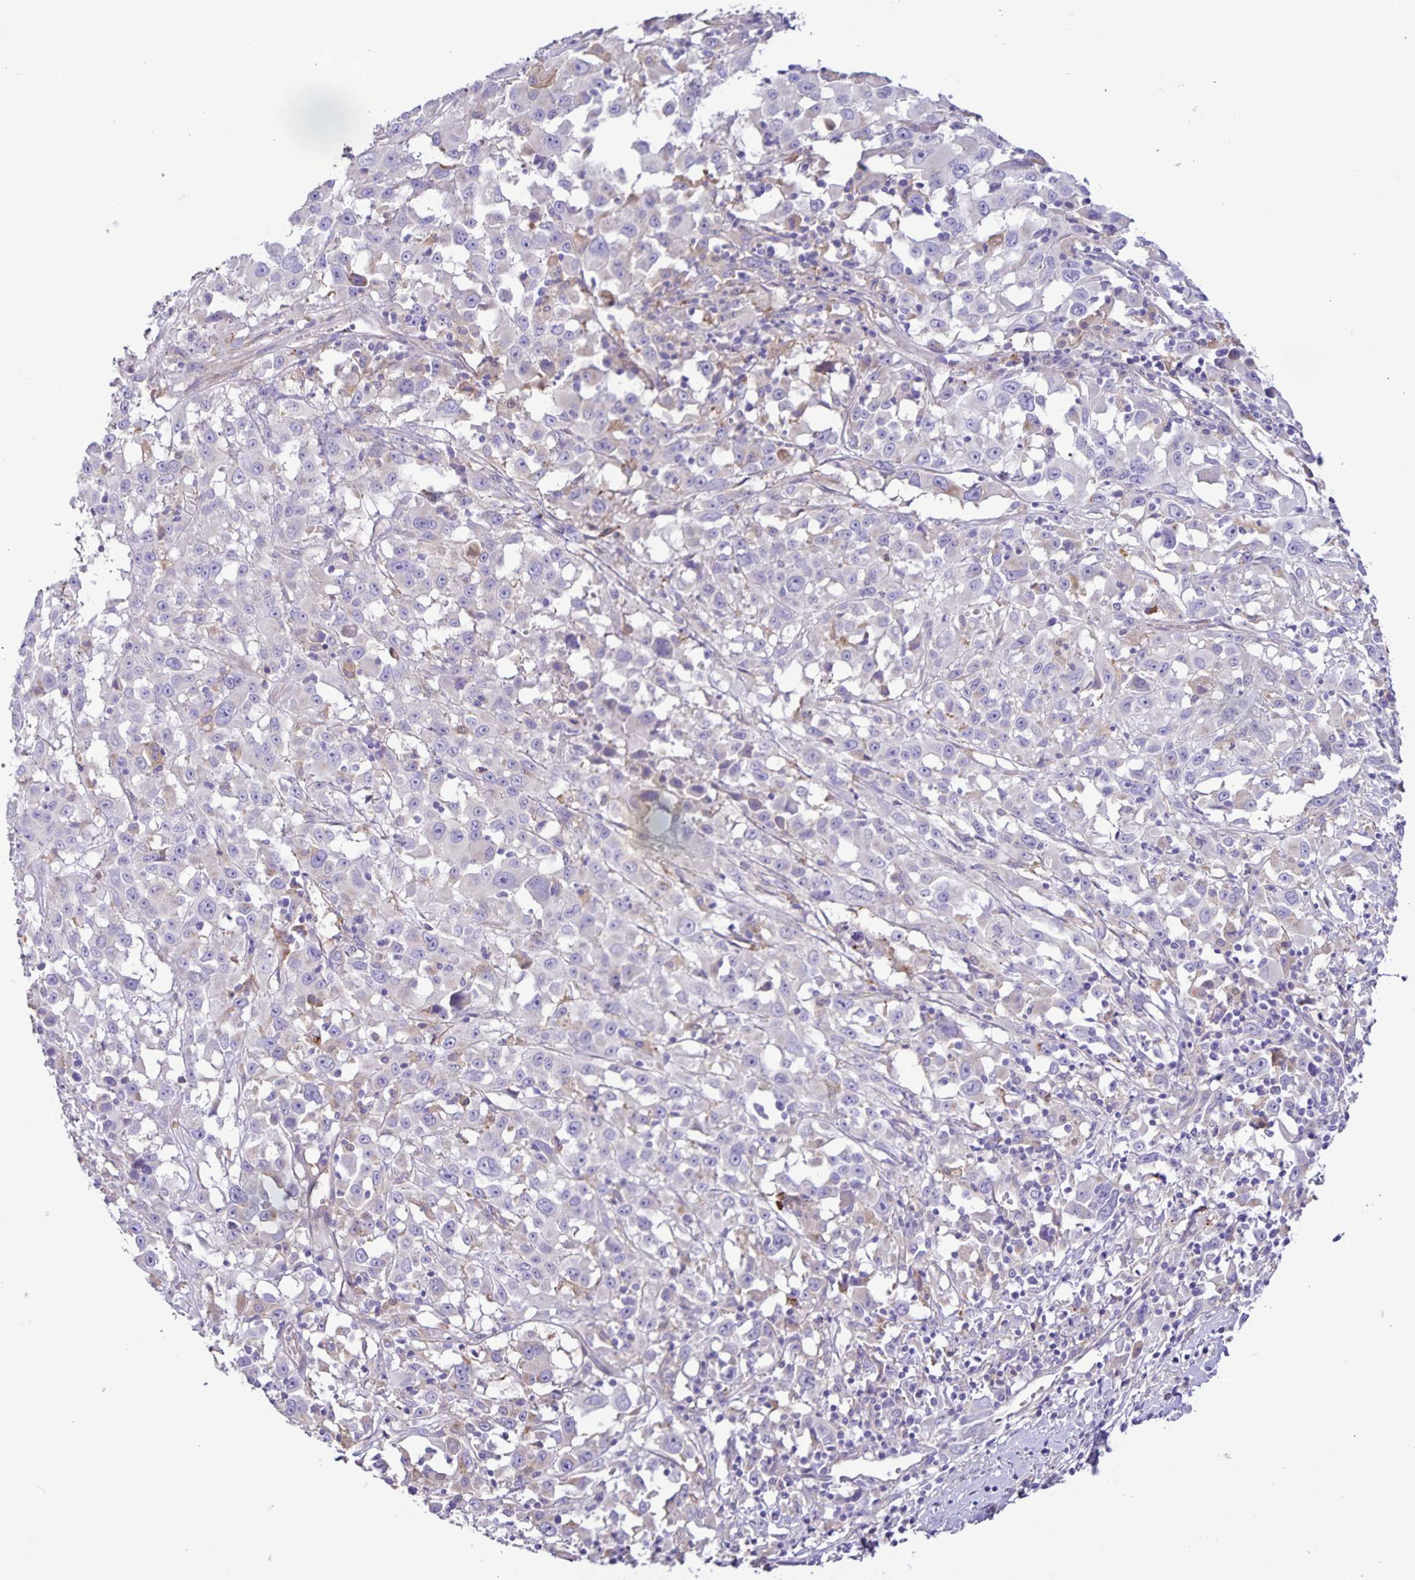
{"staining": {"intensity": "negative", "quantity": "none", "location": "none"}, "tissue": "melanoma", "cell_type": "Tumor cells", "image_type": "cancer", "snomed": [{"axis": "morphology", "description": "Malignant melanoma, Metastatic site"}, {"axis": "topography", "description": "Soft tissue"}], "caption": "DAB (3,3'-diaminobenzidine) immunohistochemical staining of malignant melanoma (metastatic site) exhibits no significant staining in tumor cells.", "gene": "BOLL", "patient": {"sex": "male", "age": 50}}